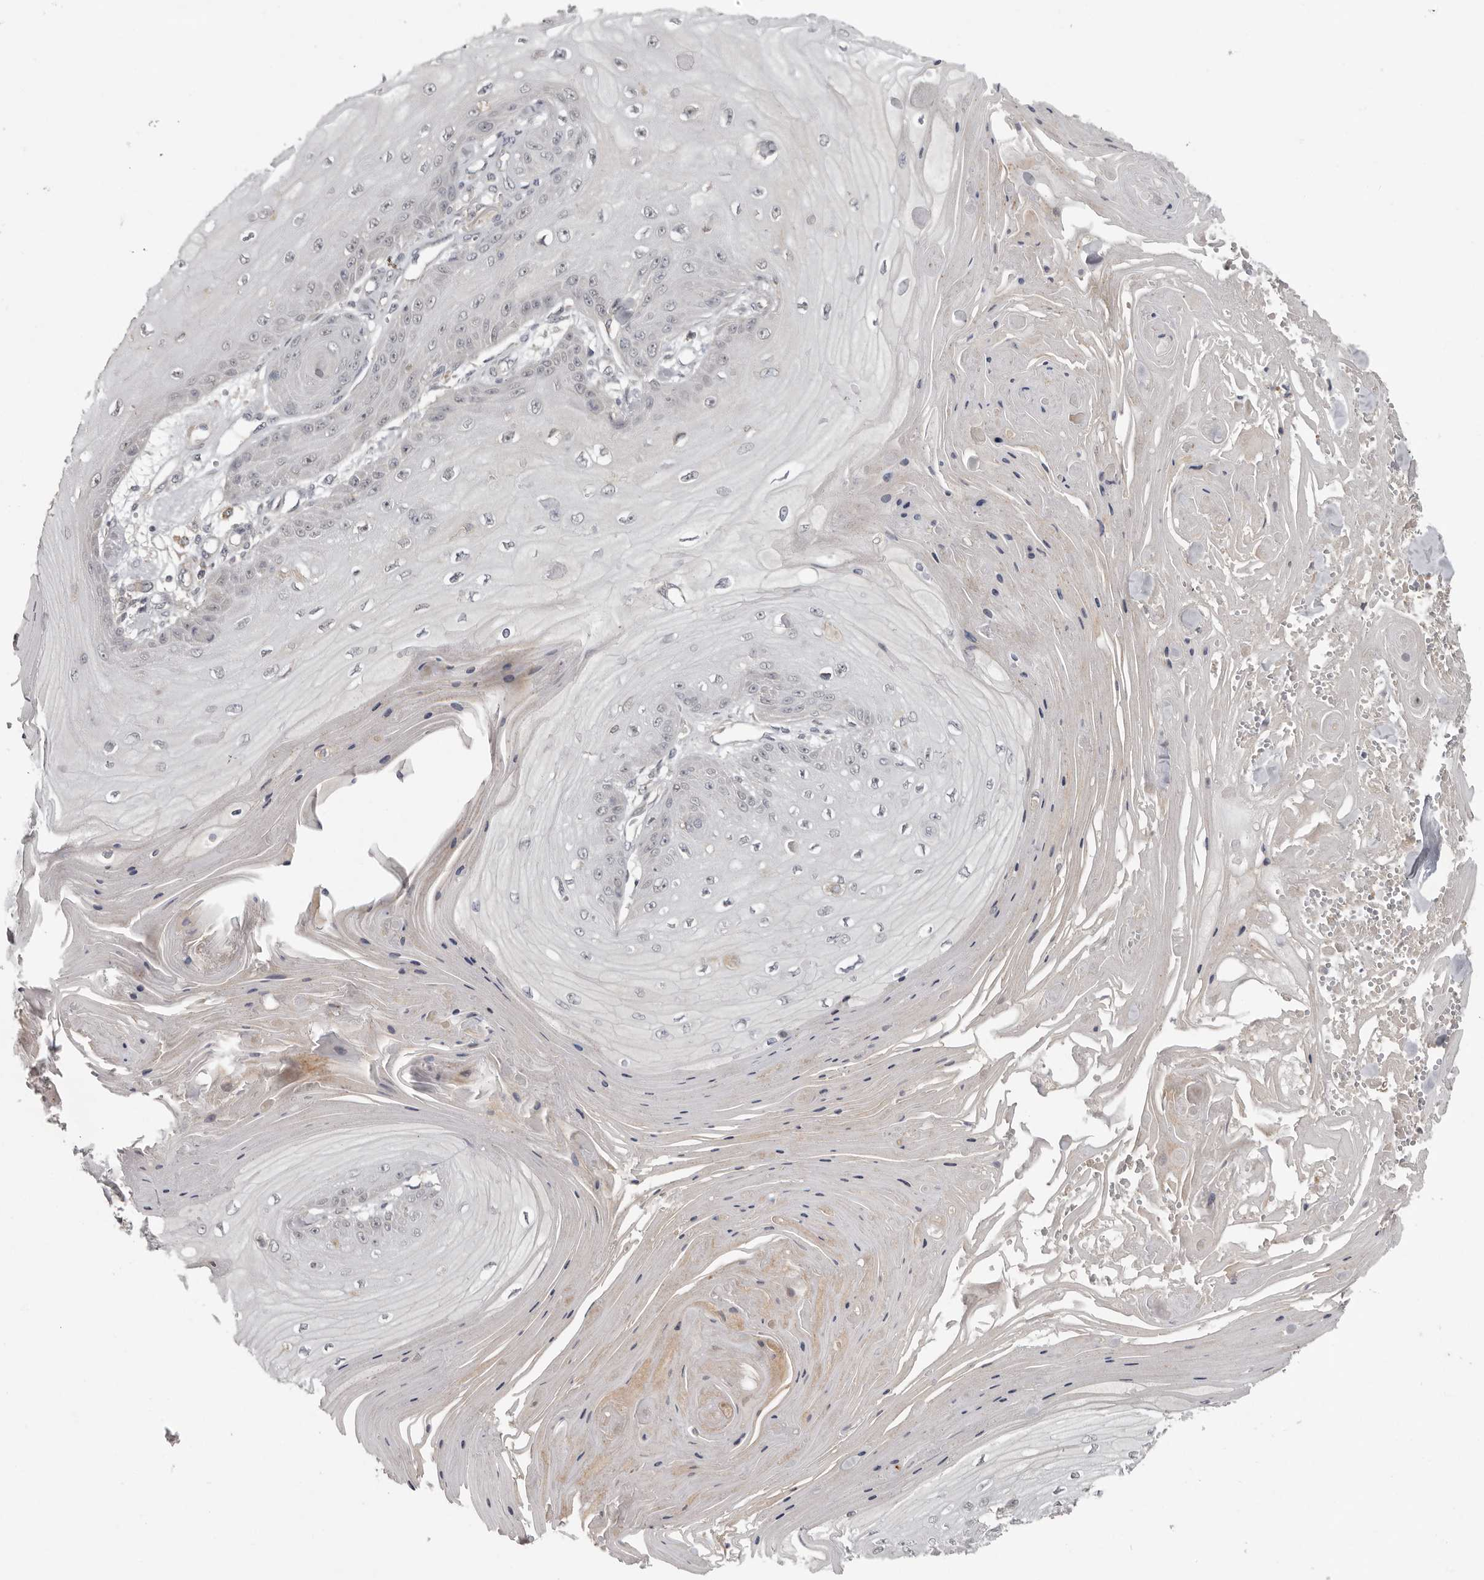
{"staining": {"intensity": "negative", "quantity": "none", "location": "none"}, "tissue": "skin cancer", "cell_type": "Tumor cells", "image_type": "cancer", "snomed": [{"axis": "morphology", "description": "Squamous cell carcinoma, NOS"}, {"axis": "topography", "description": "Skin"}], "caption": "This histopathology image is of skin cancer stained with immunohistochemistry (IHC) to label a protein in brown with the nuclei are counter-stained blue. There is no staining in tumor cells.", "gene": "ANKRD44", "patient": {"sex": "male", "age": 74}}